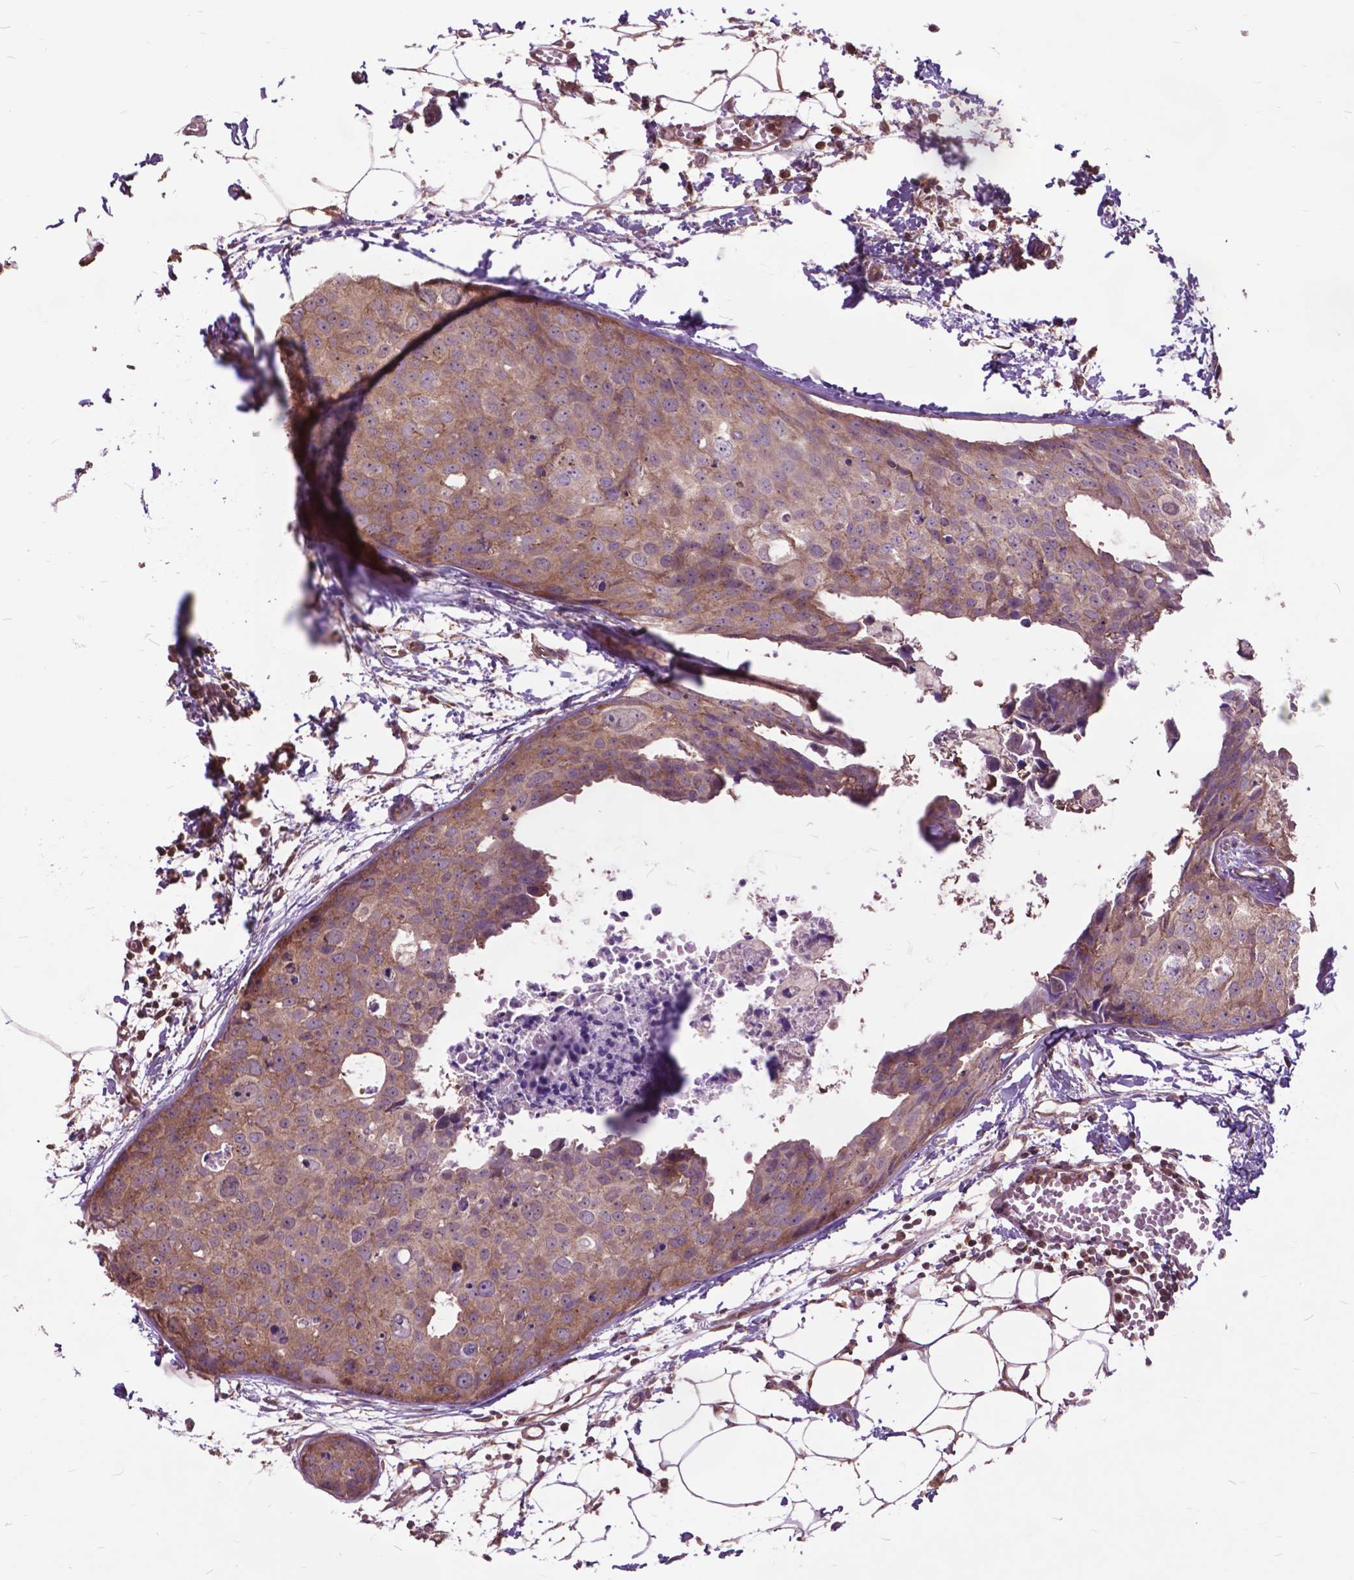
{"staining": {"intensity": "weak", "quantity": ">75%", "location": "cytoplasmic/membranous"}, "tissue": "breast cancer", "cell_type": "Tumor cells", "image_type": "cancer", "snomed": [{"axis": "morphology", "description": "Duct carcinoma"}, {"axis": "topography", "description": "Breast"}], "caption": "Immunohistochemical staining of human invasive ductal carcinoma (breast) reveals low levels of weak cytoplasmic/membranous expression in approximately >75% of tumor cells. The staining was performed using DAB (3,3'-diaminobenzidine), with brown indicating positive protein expression. Nuclei are stained blue with hematoxylin.", "gene": "ARAF", "patient": {"sex": "female", "age": 38}}